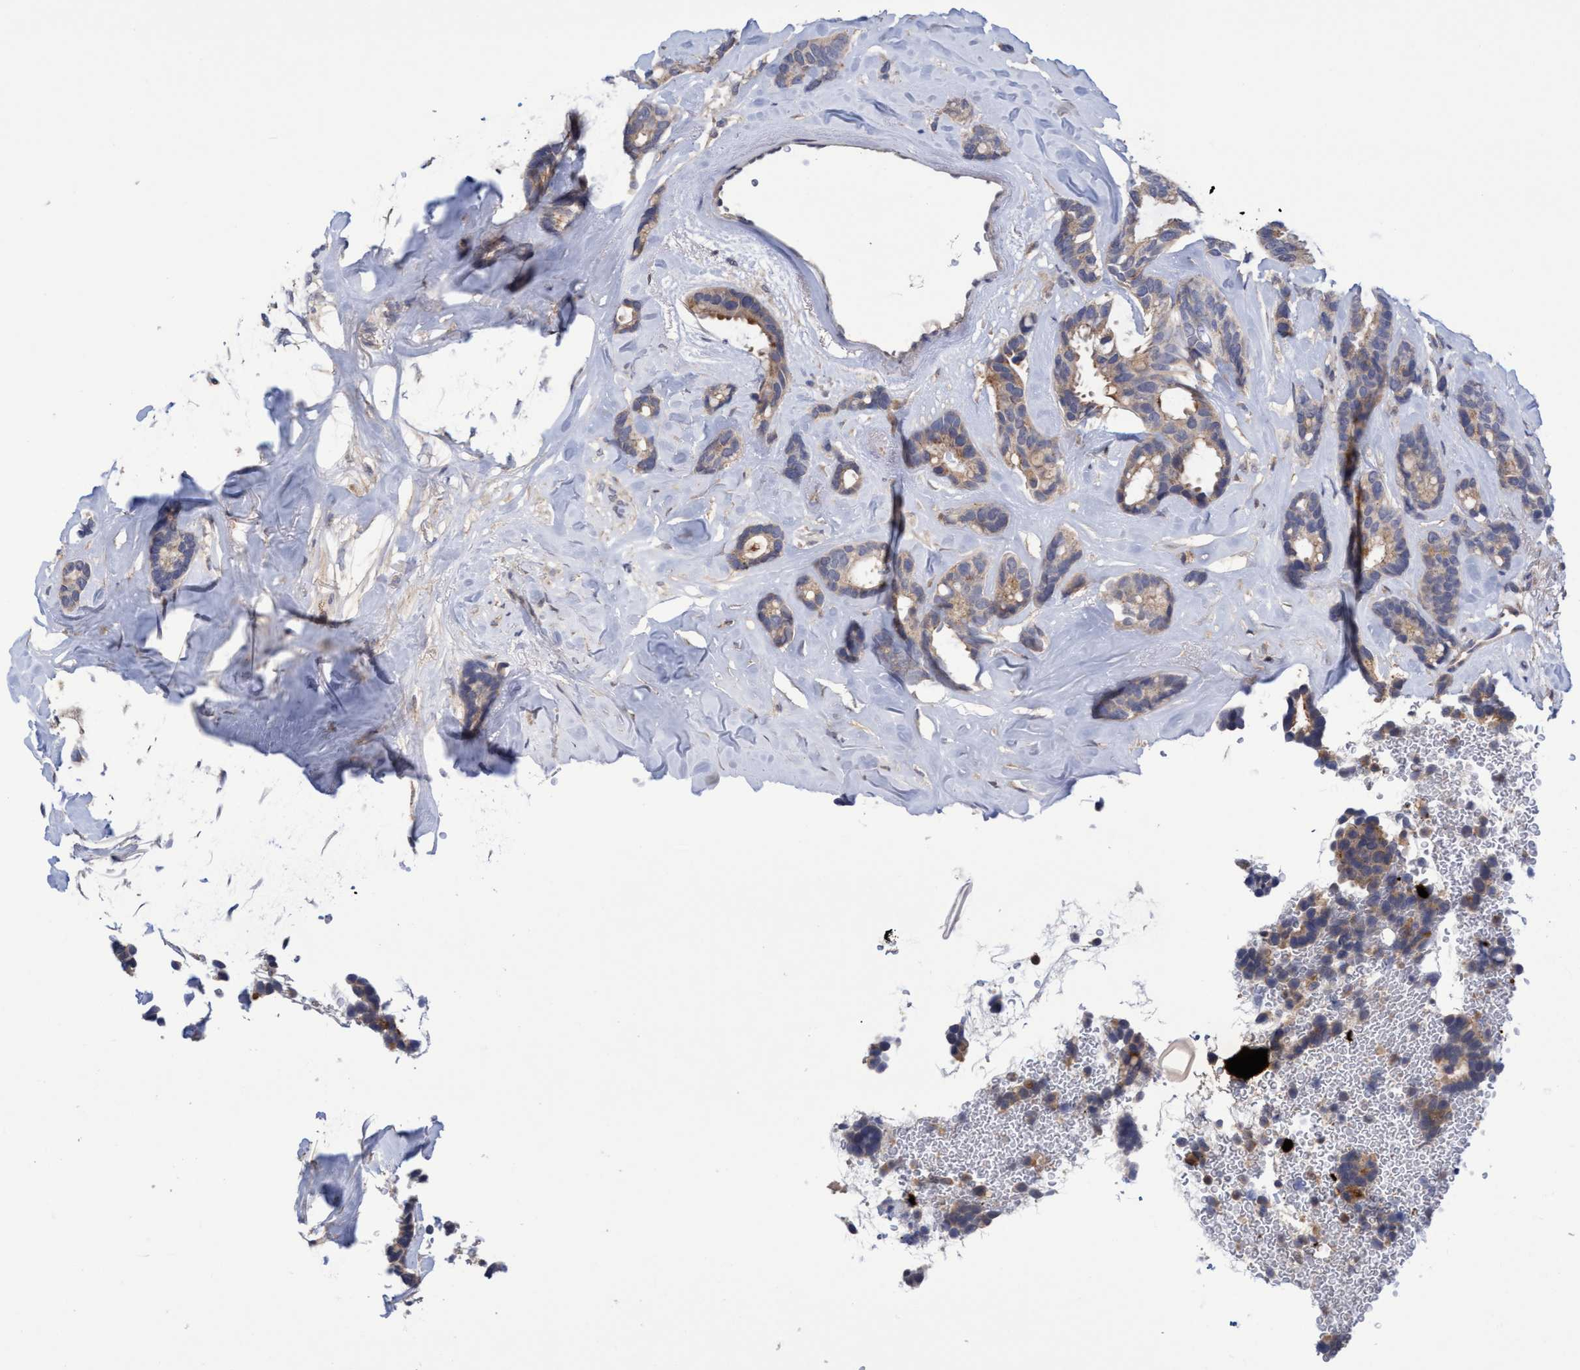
{"staining": {"intensity": "weak", "quantity": ">75%", "location": "cytoplasmic/membranous"}, "tissue": "breast cancer", "cell_type": "Tumor cells", "image_type": "cancer", "snomed": [{"axis": "morphology", "description": "Duct carcinoma"}, {"axis": "topography", "description": "Breast"}], "caption": "Protein staining displays weak cytoplasmic/membranous staining in approximately >75% of tumor cells in breast infiltrating ductal carcinoma. Nuclei are stained in blue.", "gene": "SEMA4D", "patient": {"sex": "female", "age": 87}}